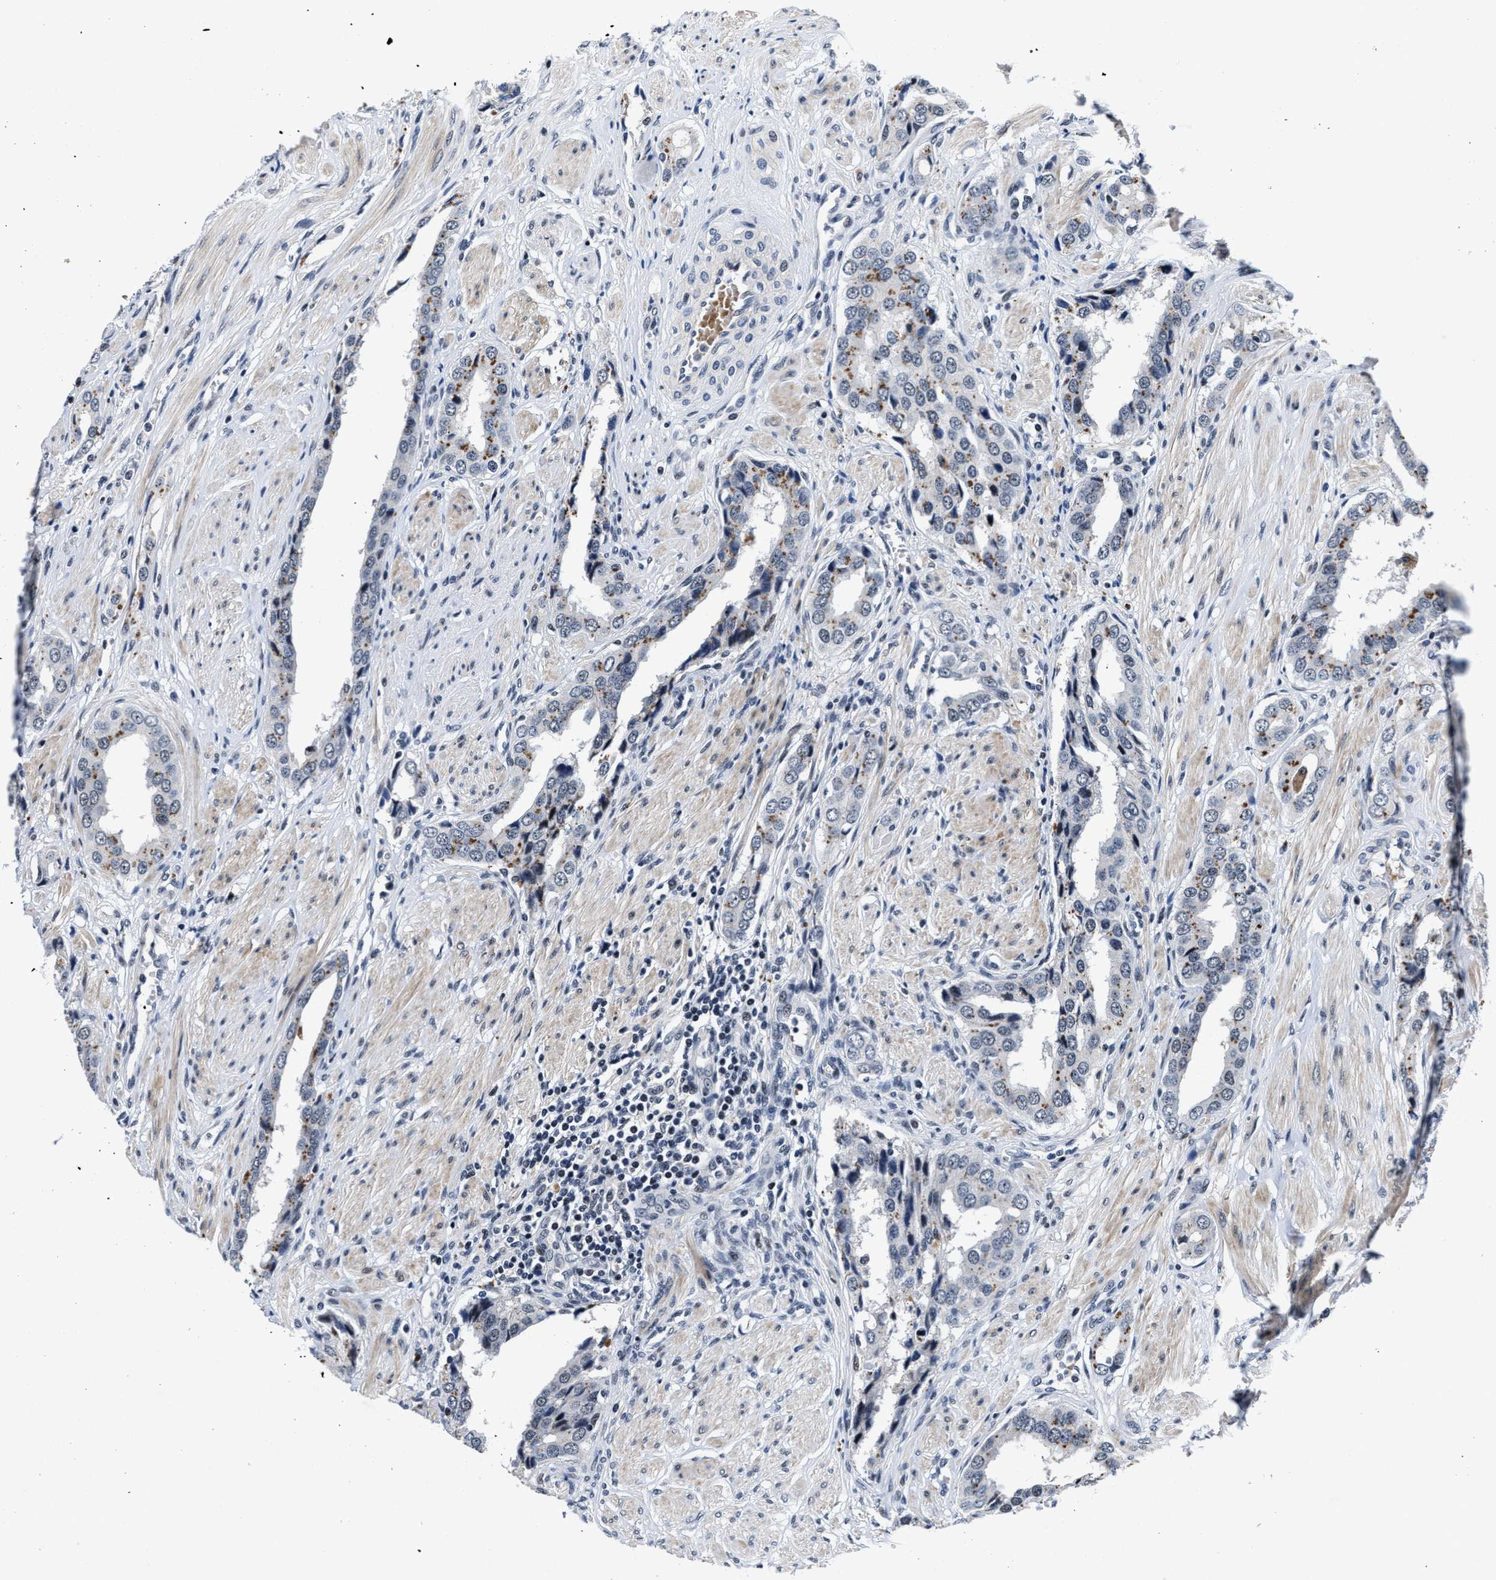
{"staining": {"intensity": "moderate", "quantity": "<25%", "location": "cytoplasmic/membranous"}, "tissue": "prostate cancer", "cell_type": "Tumor cells", "image_type": "cancer", "snomed": [{"axis": "morphology", "description": "Adenocarcinoma, High grade"}, {"axis": "topography", "description": "Prostate"}], "caption": "Immunohistochemical staining of human prostate cancer (high-grade adenocarcinoma) displays low levels of moderate cytoplasmic/membranous protein expression in approximately <25% of tumor cells. The staining is performed using DAB brown chromogen to label protein expression. The nuclei are counter-stained blue using hematoxylin.", "gene": "ZNF233", "patient": {"sex": "male", "age": 52}}